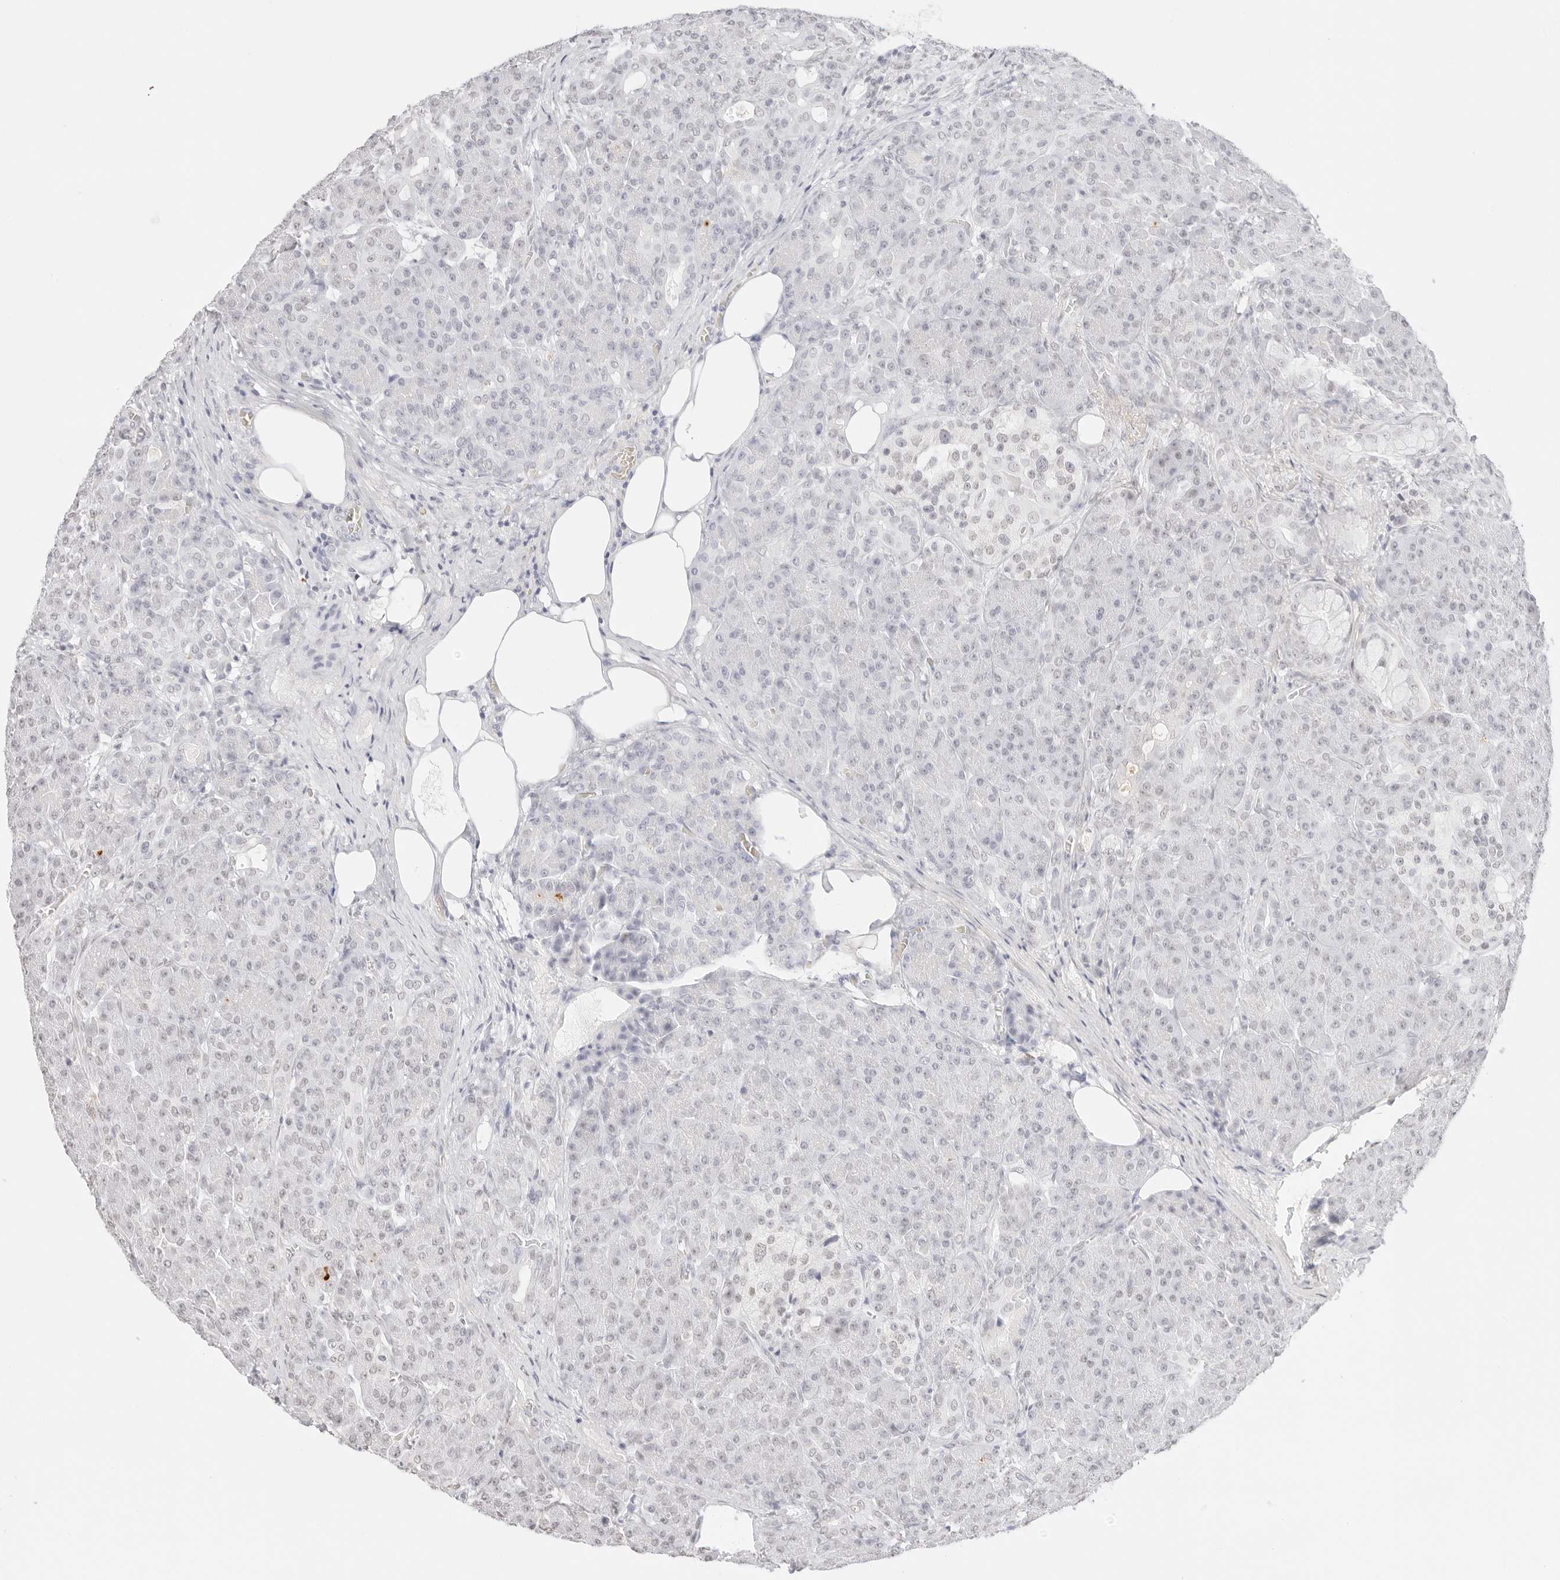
{"staining": {"intensity": "negative", "quantity": "none", "location": "none"}, "tissue": "pancreas", "cell_type": "Exocrine glandular cells", "image_type": "normal", "snomed": [{"axis": "morphology", "description": "Normal tissue, NOS"}, {"axis": "topography", "description": "Pancreas"}], "caption": "Protein analysis of normal pancreas exhibits no significant positivity in exocrine glandular cells.", "gene": "FBLN5", "patient": {"sex": "male", "age": 63}}